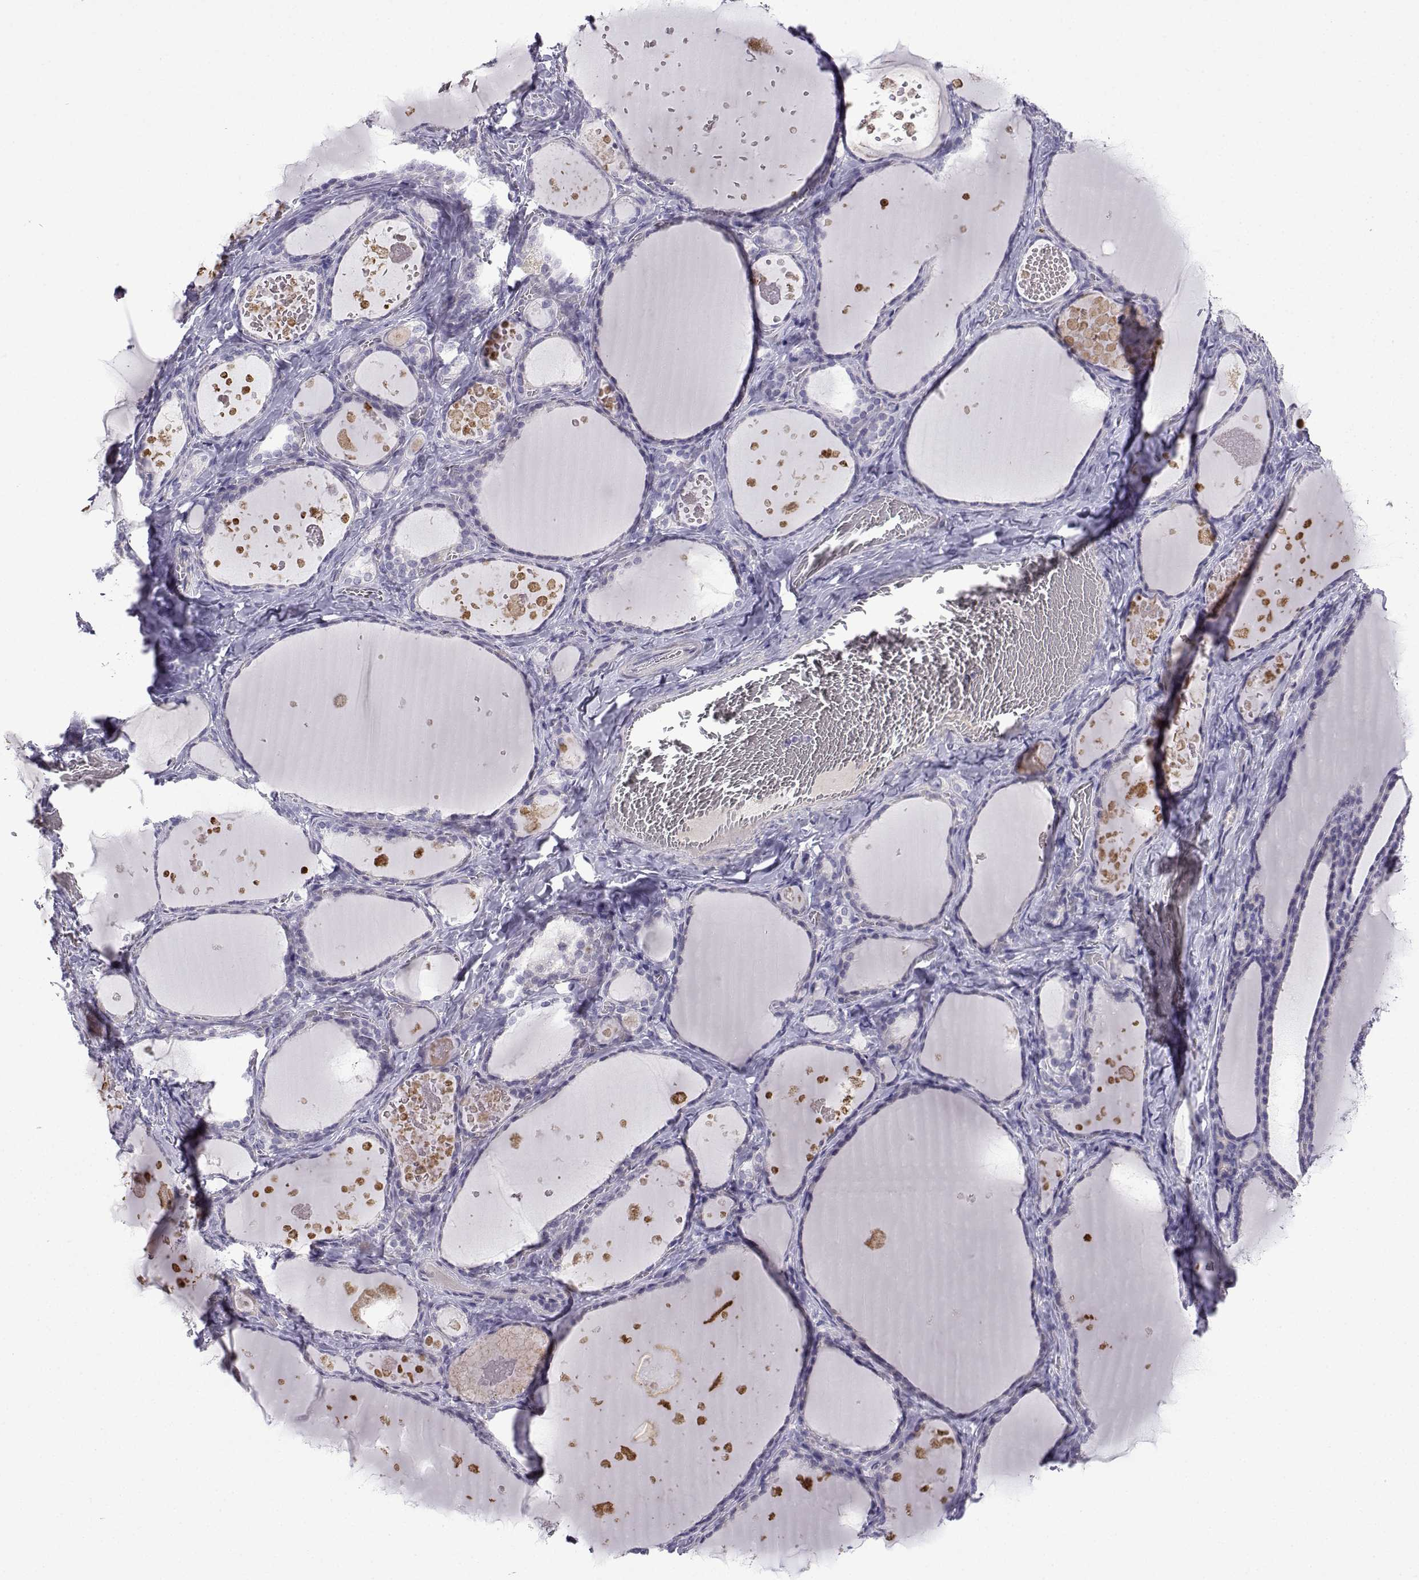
{"staining": {"intensity": "negative", "quantity": "none", "location": "none"}, "tissue": "thyroid gland", "cell_type": "Glandular cells", "image_type": "normal", "snomed": [{"axis": "morphology", "description": "Normal tissue, NOS"}, {"axis": "topography", "description": "Thyroid gland"}], "caption": "This micrograph is of normal thyroid gland stained with IHC to label a protein in brown with the nuclei are counter-stained blue. There is no expression in glandular cells.", "gene": "SPACA7", "patient": {"sex": "female", "age": 56}}